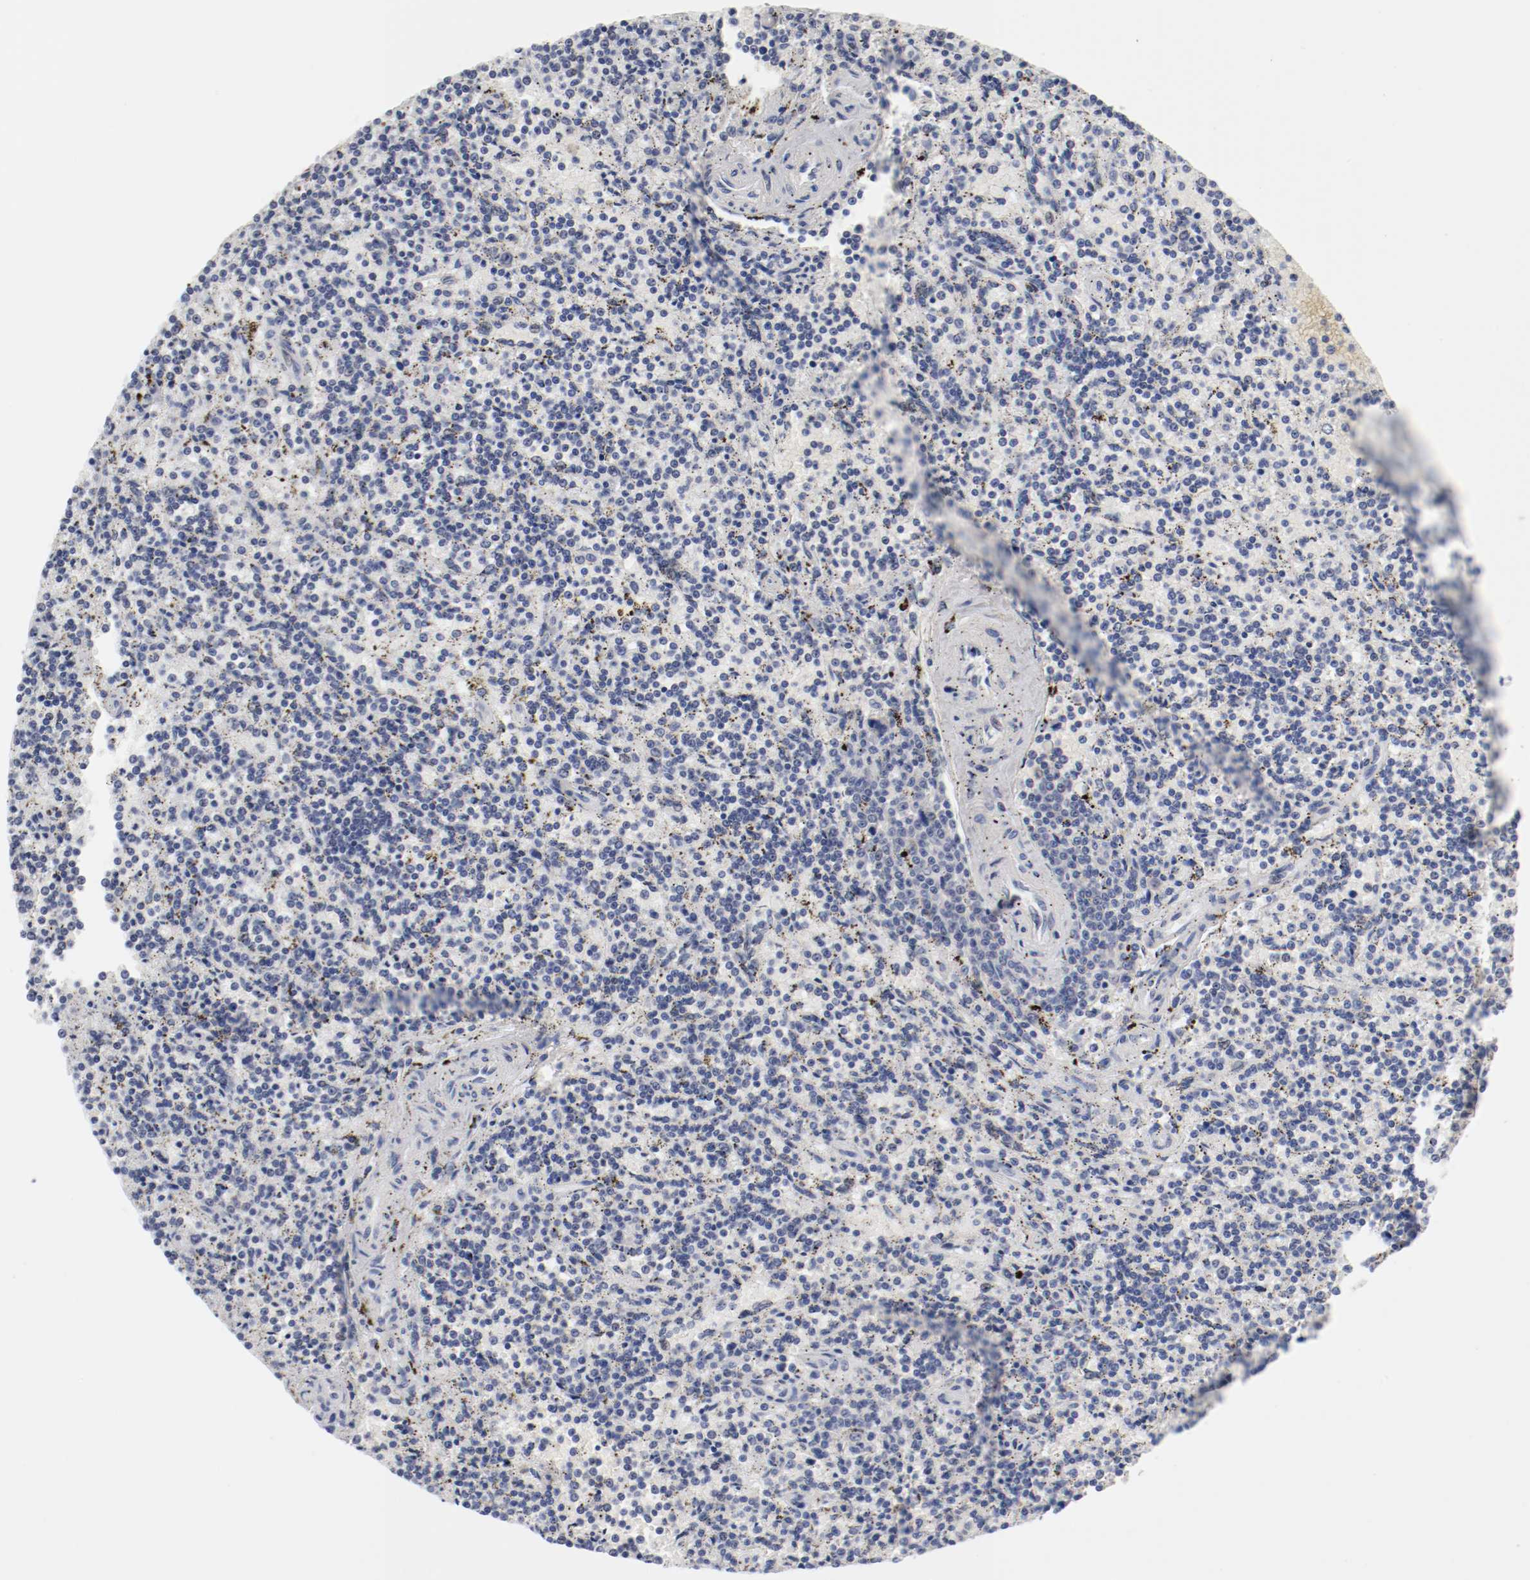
{"staining": {"intensity": "negative", "quantity": "none", "location": "none"}, "tissue": "lymphoma", "cell_type": "Tumor cells", "image_type": "cancer", "snomed": [{"axis": "morphology", "description": "Malignant lymphoma, non-Hodgkin's type, Low grade"}, {"axis": "topography", "description": "Spleen"}], "caption": "High magnification brightfield microscopy of lymphoma stained with DAB (brown) and counterstained with hematoxylin (blue): tumor cells show no significant staining. (Stains: DAB immunohistochemistry with hematoxylin counter stain, Microscopy: brightfield microscopy at high magnification).", "gene": "GPR143", "patient": {"sex": "male", "age": 73}}